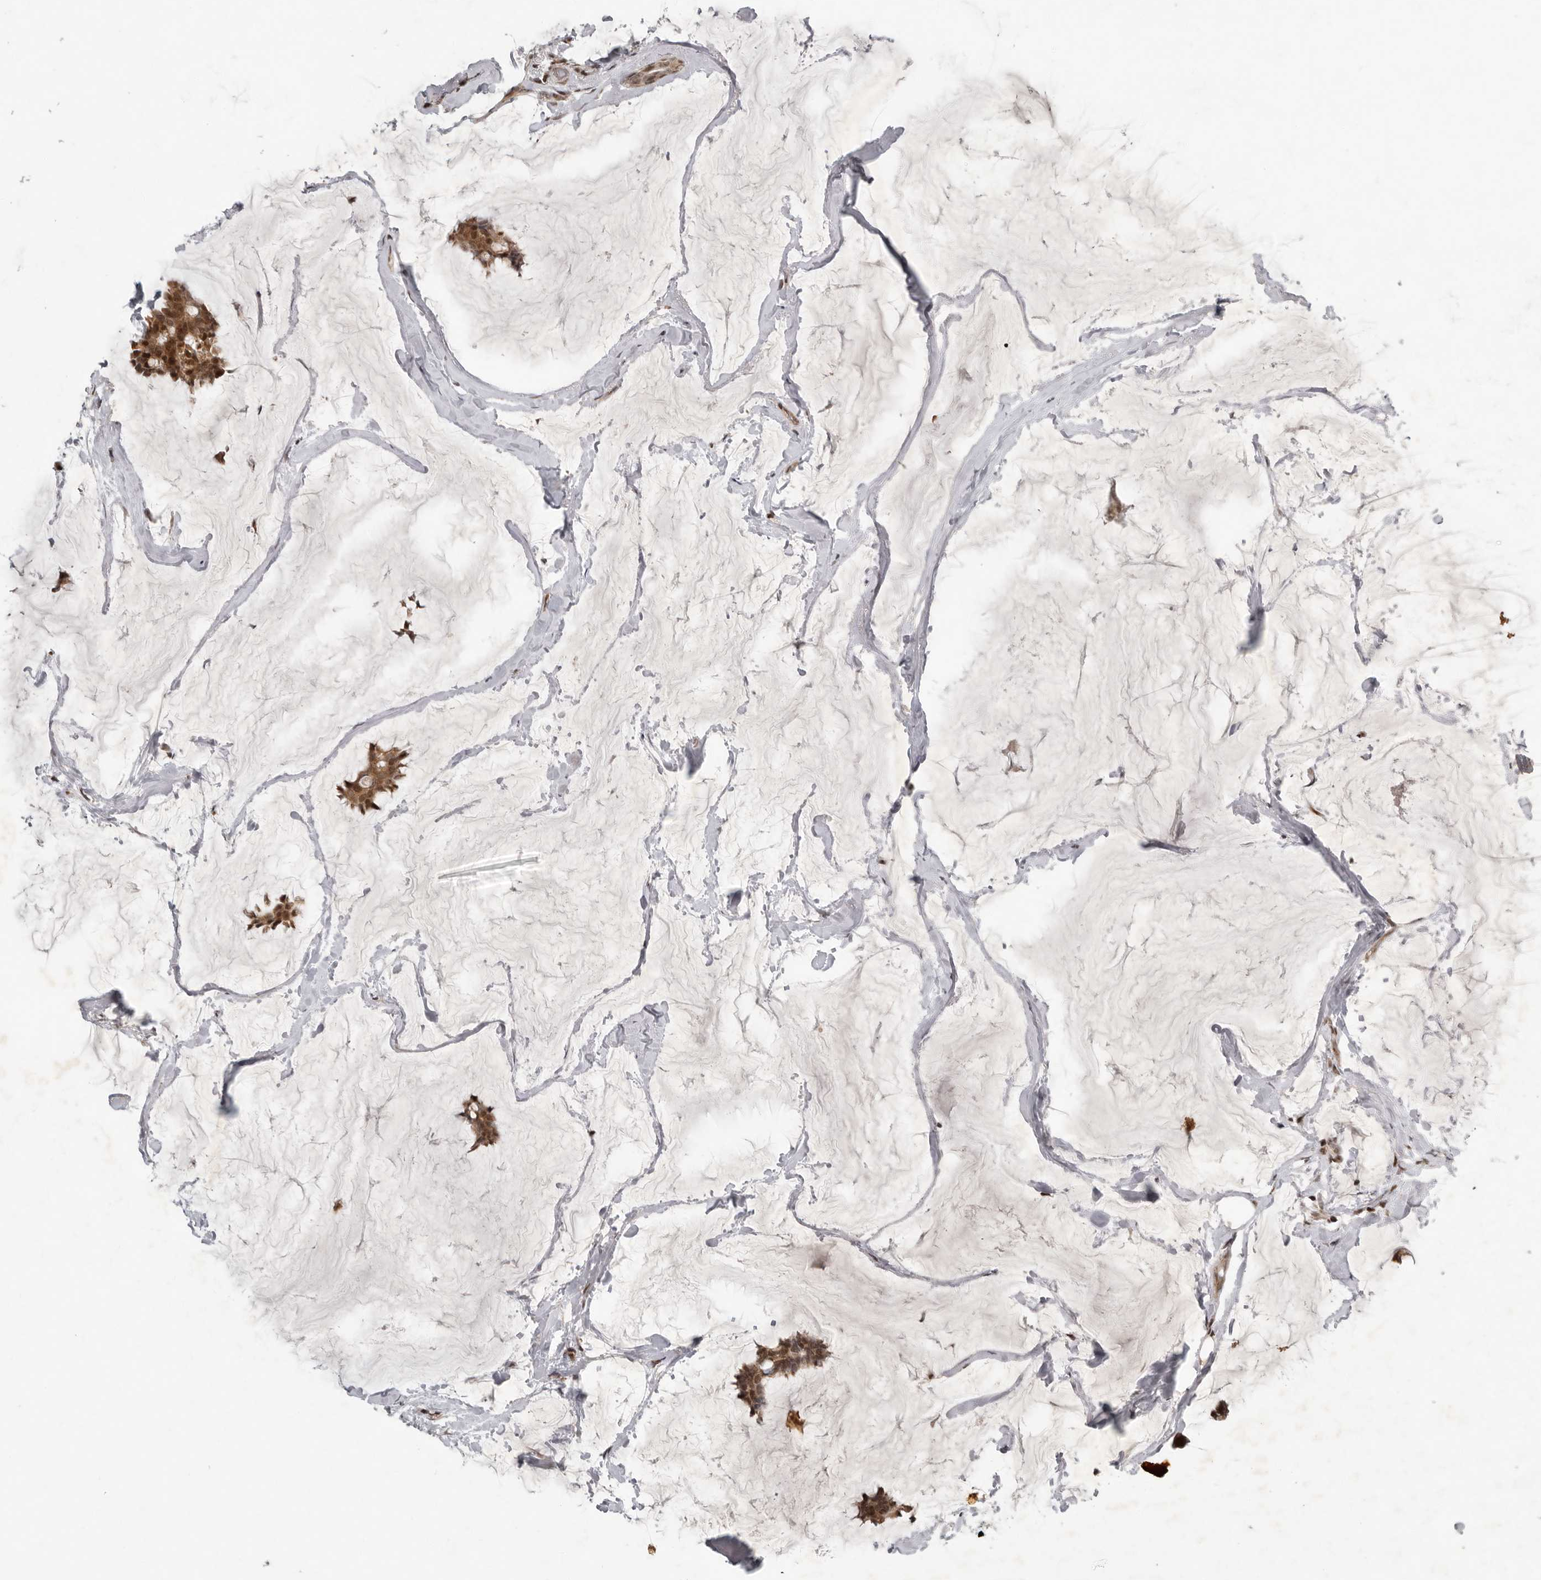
{"staining": {"intensity": "moderate", "quantity": ">75%", "location": "cytoplasmic/membranous,nuclear"}, "tissue": "breast cancer", "cell_type": "Tumor cells", "image_type": "cancer", "snomed": [{"axis": "morphology", "description": "Duct carcinoma"}, {"axis": "topography", "description": "Breast"}], "caption": "IHC photomicrograph of intraductal carcinoma (breast) stained for a protein (brown), which demonstrates medium levels of moderate cytoplasmic/membranous and nuclear positivity in approximately >75% of tumor cells.", "gene": "RABIF", "patient": {"sex": "female", "age": 93}}